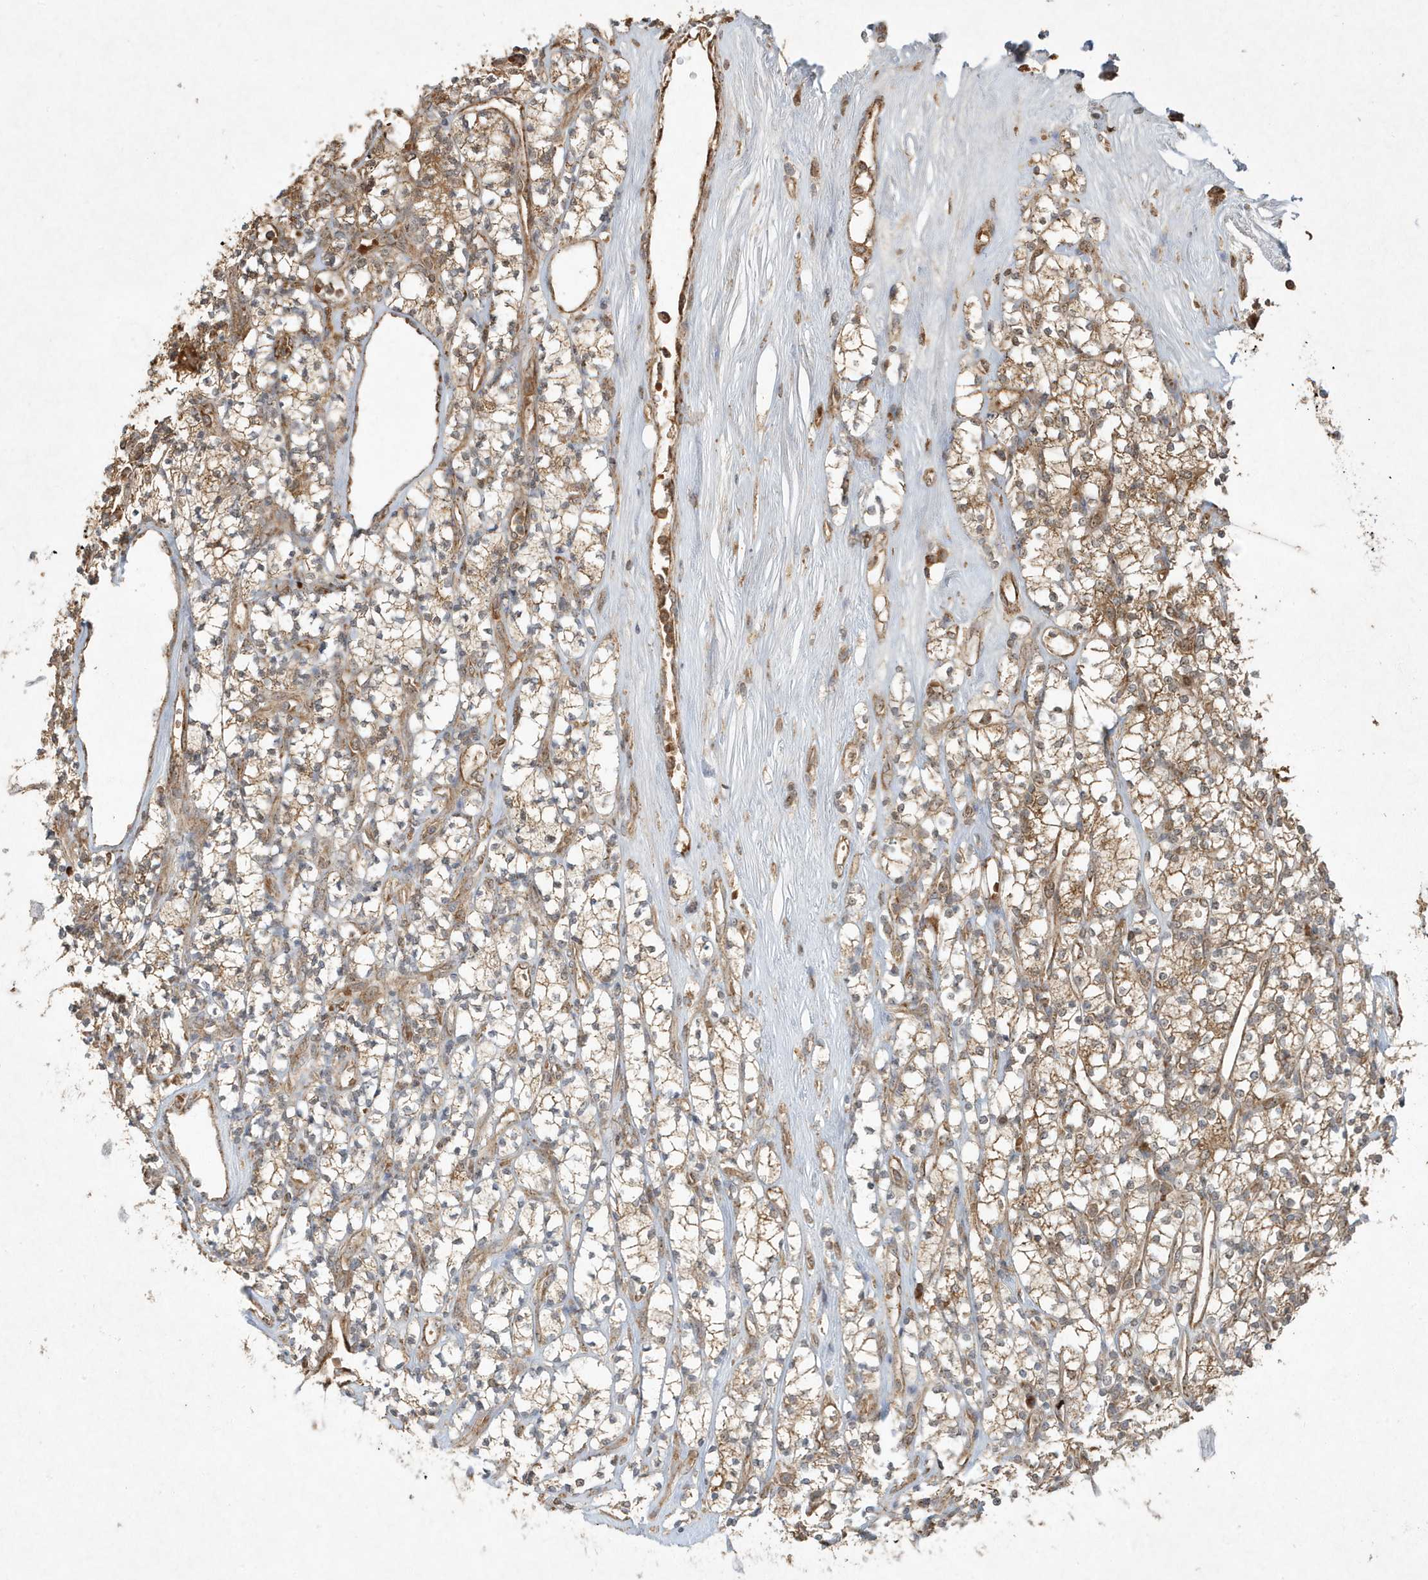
{"staining": {"intensity": "moderate", "quantity": ">75%", "location": "cytoplasmic/membranous"}, "tissue": "renal cancer", "cell_type": "Tumor cells", "image_type": "cancer", "snomed": [{"axis": "morphology", "description": "Adenocarcinoma, NOS"}, {"axis": "topography", "description": "Kidney"}], "caption": "Immunohistochemistry (IHC) of renal adenocarcinoma shows medium levels of moderate cytoplasmic/membranous staining in about >75% of tumor cells.", "gene": "ABCB9", "patient": {"sex": "male", "age": 77}}